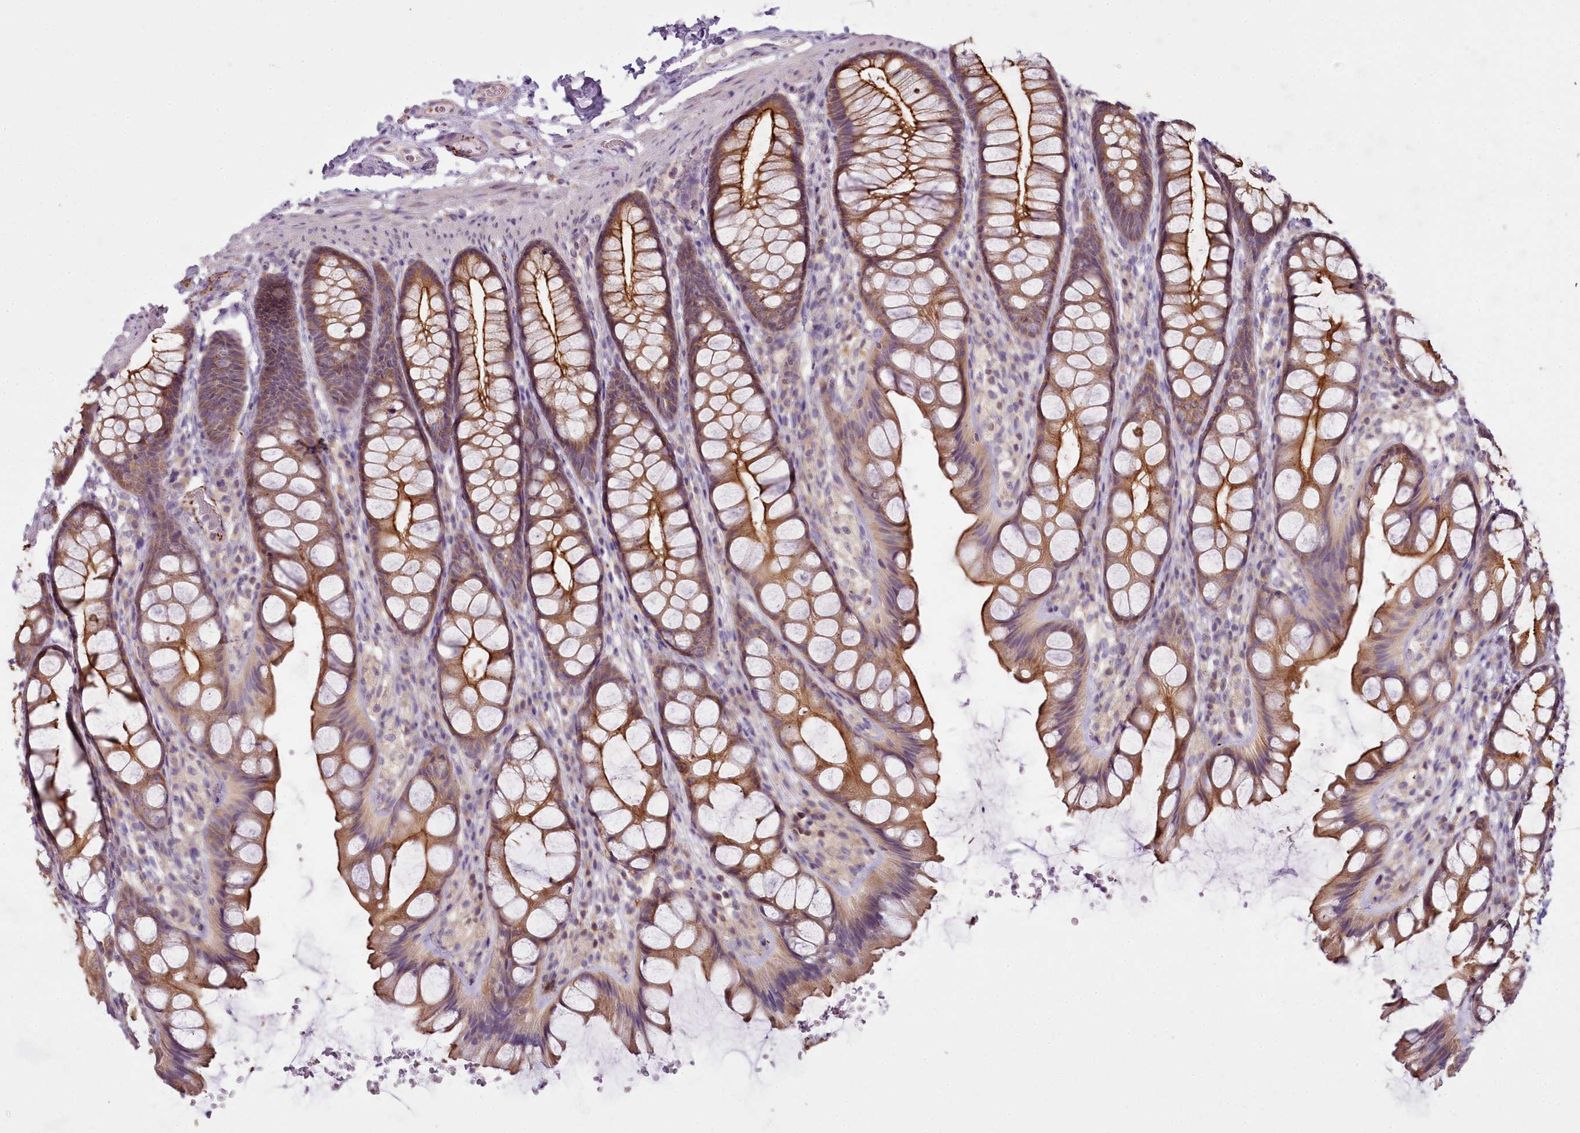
{"staining": {"intensity": "weak", "quantity": "25%-75%", "location": "cytoplasmic/membranous,nuclear"}, "tissue": "colon", "cell_type": "Endothelial cells", "image_type": "normal", "snomed": [{"axis": "morphology", "description": "Normal tissue, NOS"}, {"axis": "topography", "description": "Colon"}], "caption": "A brown stain highlights weak cytoplasmic/membranous,nuclear staining of a protein in endothelial cells of normal colon. Ihc stains the protein in brown and the nuclei are stained blue.", "gene": "CAPN7", "patient": {"sex": "male", "age": 47}}